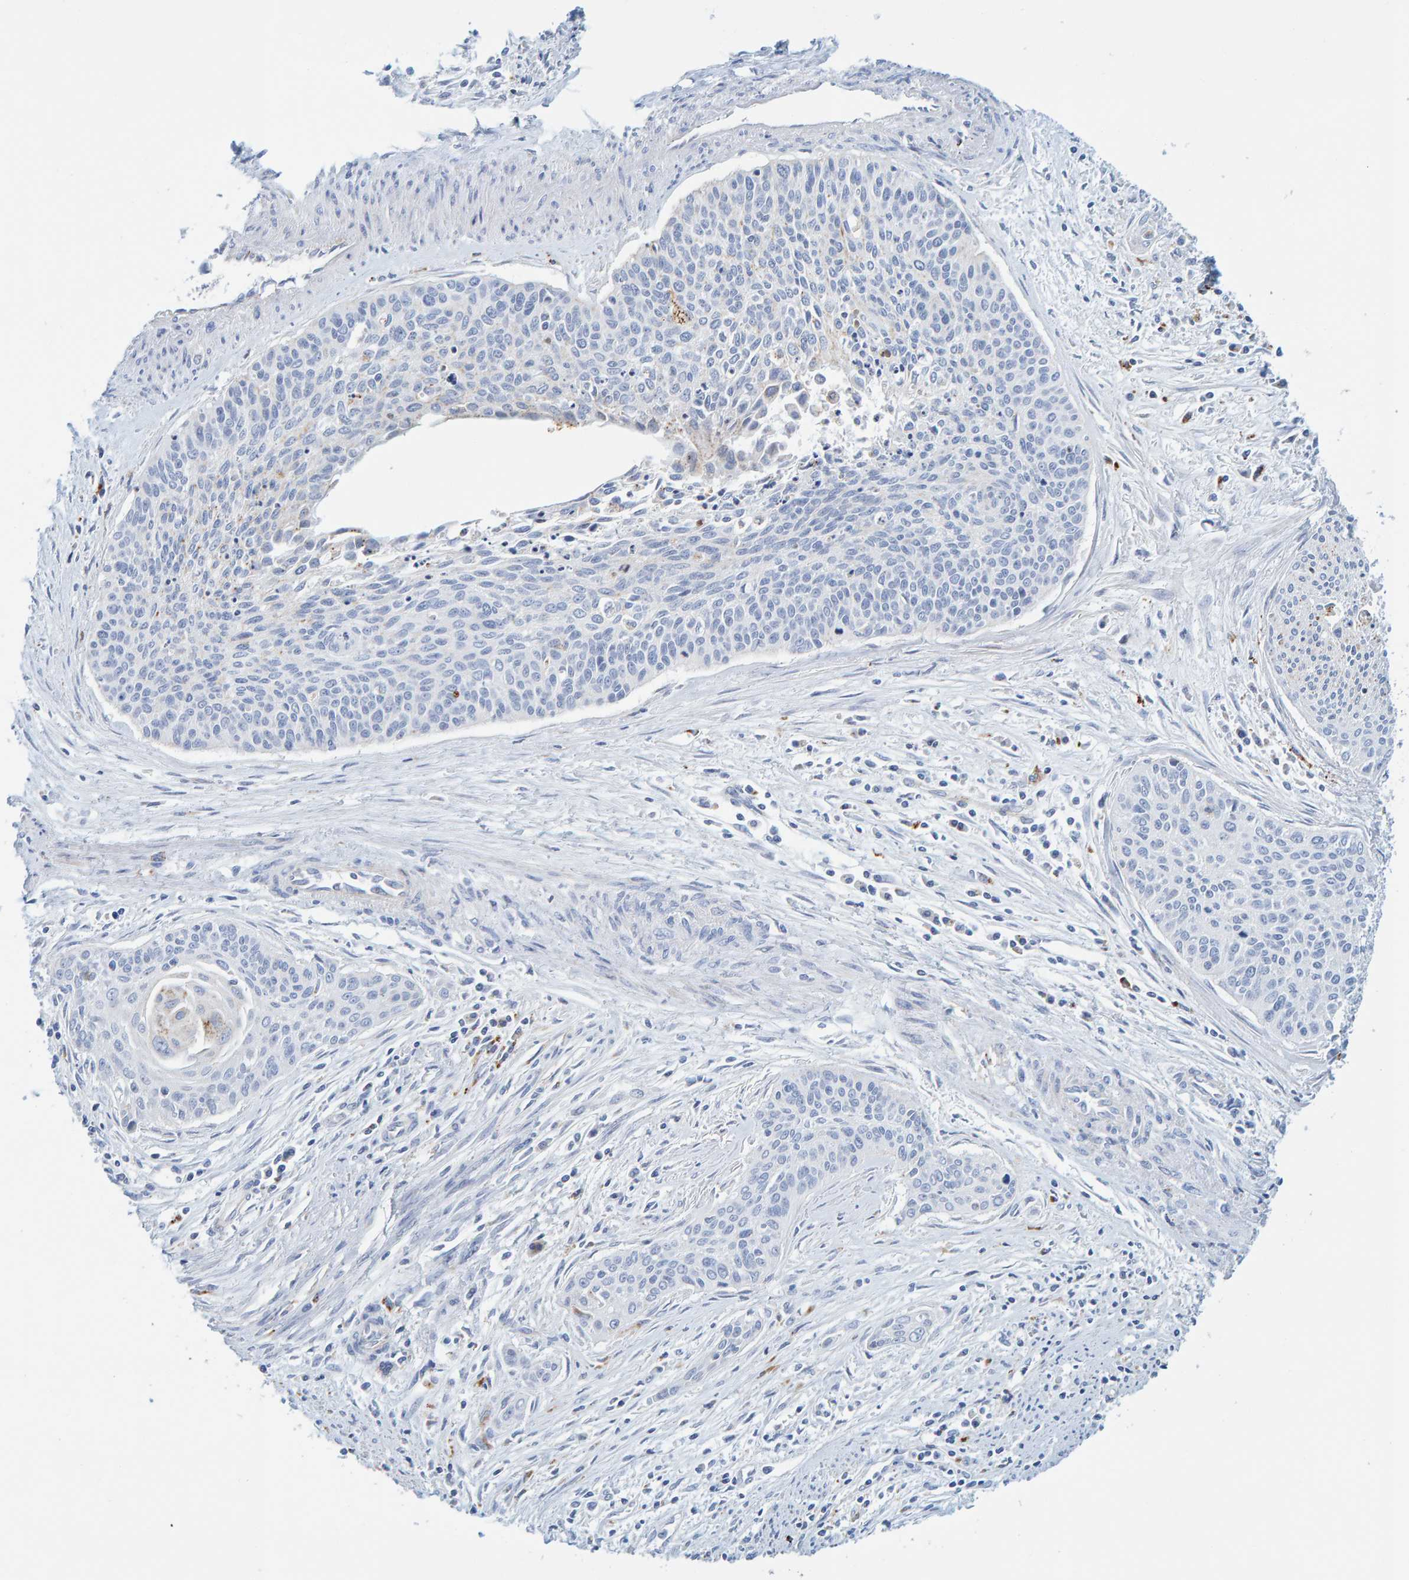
{"staining": {"intensity": "negative", "quantity": "none", "location": "none"}, "tissue": "cervical cancer", "cell_type": "Tumor cells", "image_type": "cancer", "snomed": [{"axis": "morphology", "description": "Squamous cell carcinoma, NOS"}, {"axis": "topography", "description": "Cervix"}], "caption": "There is no significant positivity in tumor cells of cervical cancer (squamous cell carcinoma). Nuclei are stained in blue.", "gene": "BIN3", "patient": {"sex": "female", "age": 55}}